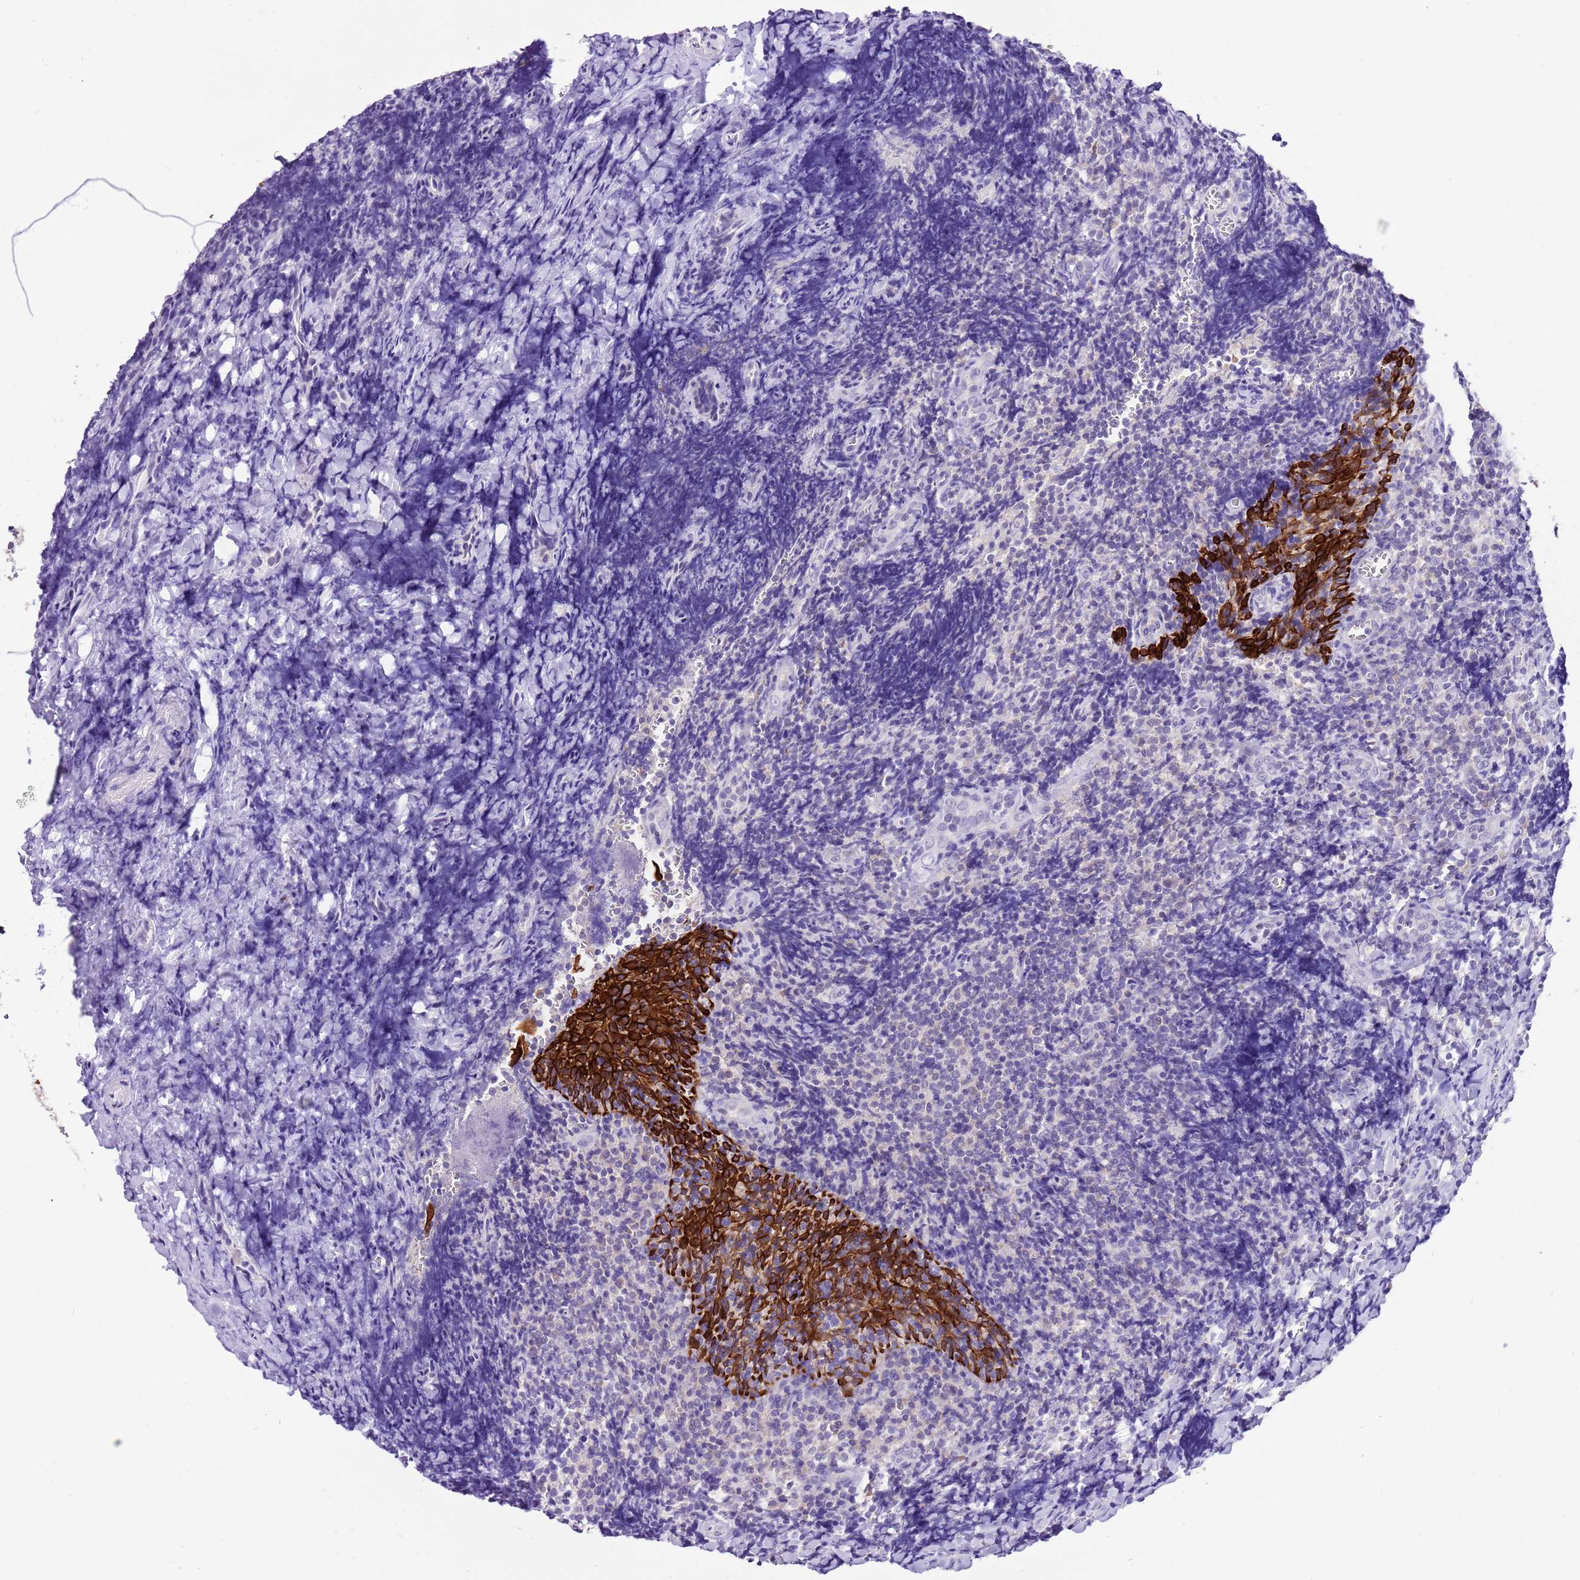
{"staining": {"intensity": "negative", "quantity": "none", "location": "none"}, "tissue": "tonsil", "cell_type": "Germinal center cells", "image_type": "normal", "snomed": [{"axis": "morphology", "description": "Normal tissue, NOS"}, {"axis": "topography", "description": "Tonsil"}], "caption": "DAB (3,3'-diaminobenzidine) immunohistochemical staining of benign human tonsil shows no significant expression in germinal center cells. (DAB (3,3'-diaminobenzidine) immunohistochemistry (IHC), high magnification).", "gene": "R3HDM4", "patient": {"sex": "male", "age": 27}}